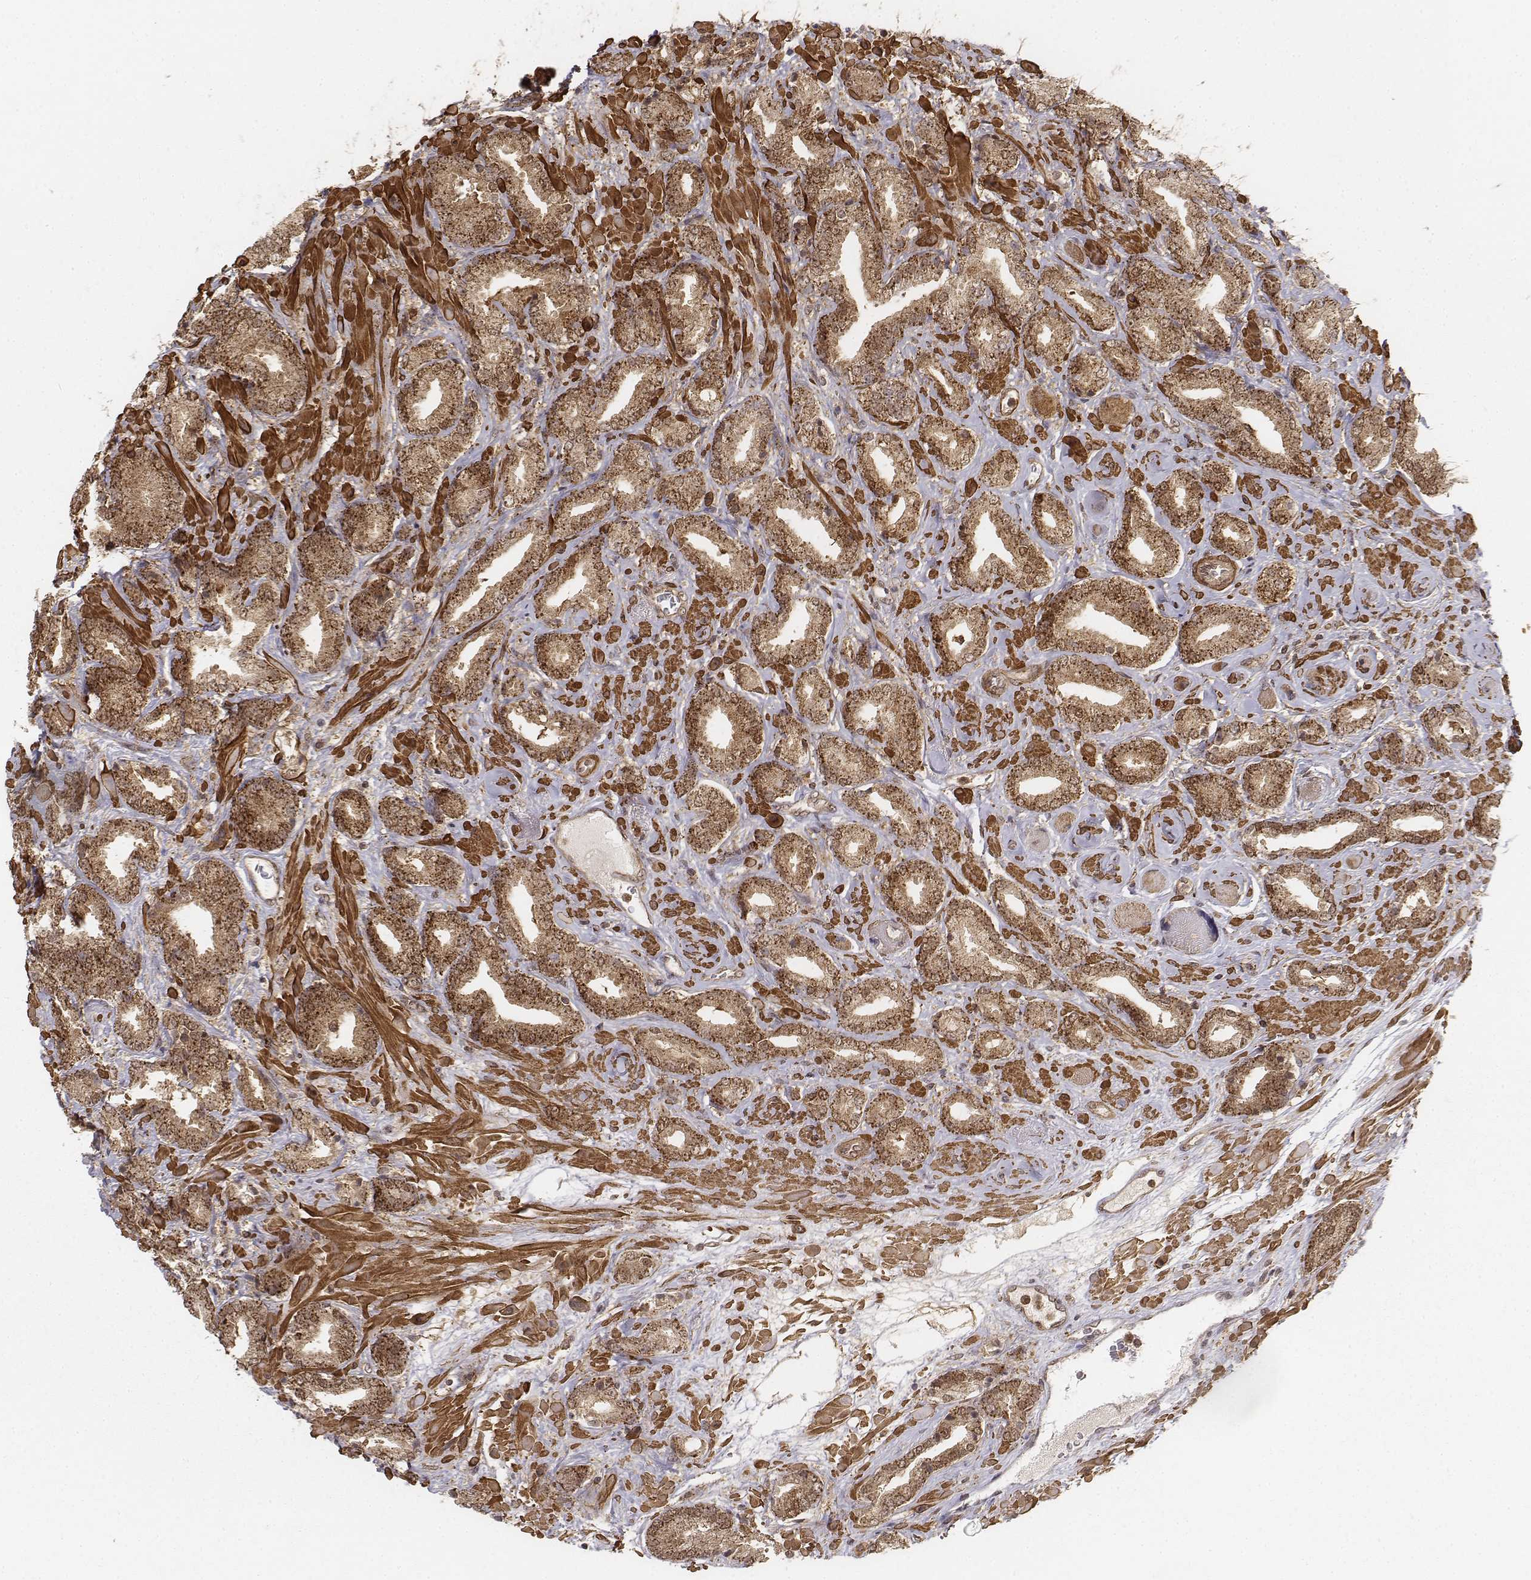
{"staining": {"intensity": "moderate", "quantity": ">75%", "location": "cytoplasmic/membranous,nuclear"}, "tissue": "prostate cancer", "cell_type": "Tumor cells", "image_type": "cancer", "snomed": [{"axis": "morphology", "description": "Adenocarcinoma, High grade"}, {"axis": "topography", "description": "Prostate"}], "caption": "Immunohistochemistry (IHC) histopathology image of prostate adenocarcinoma (high-grade) stained for a protein (brown), which reveals medium levels of moderate cytoplasmic/membranous and nuclear positivity in approximately >75% of tumor cells.", "gene": "ZFYVE19", "patient": {"sex": "male", "age": 56}}